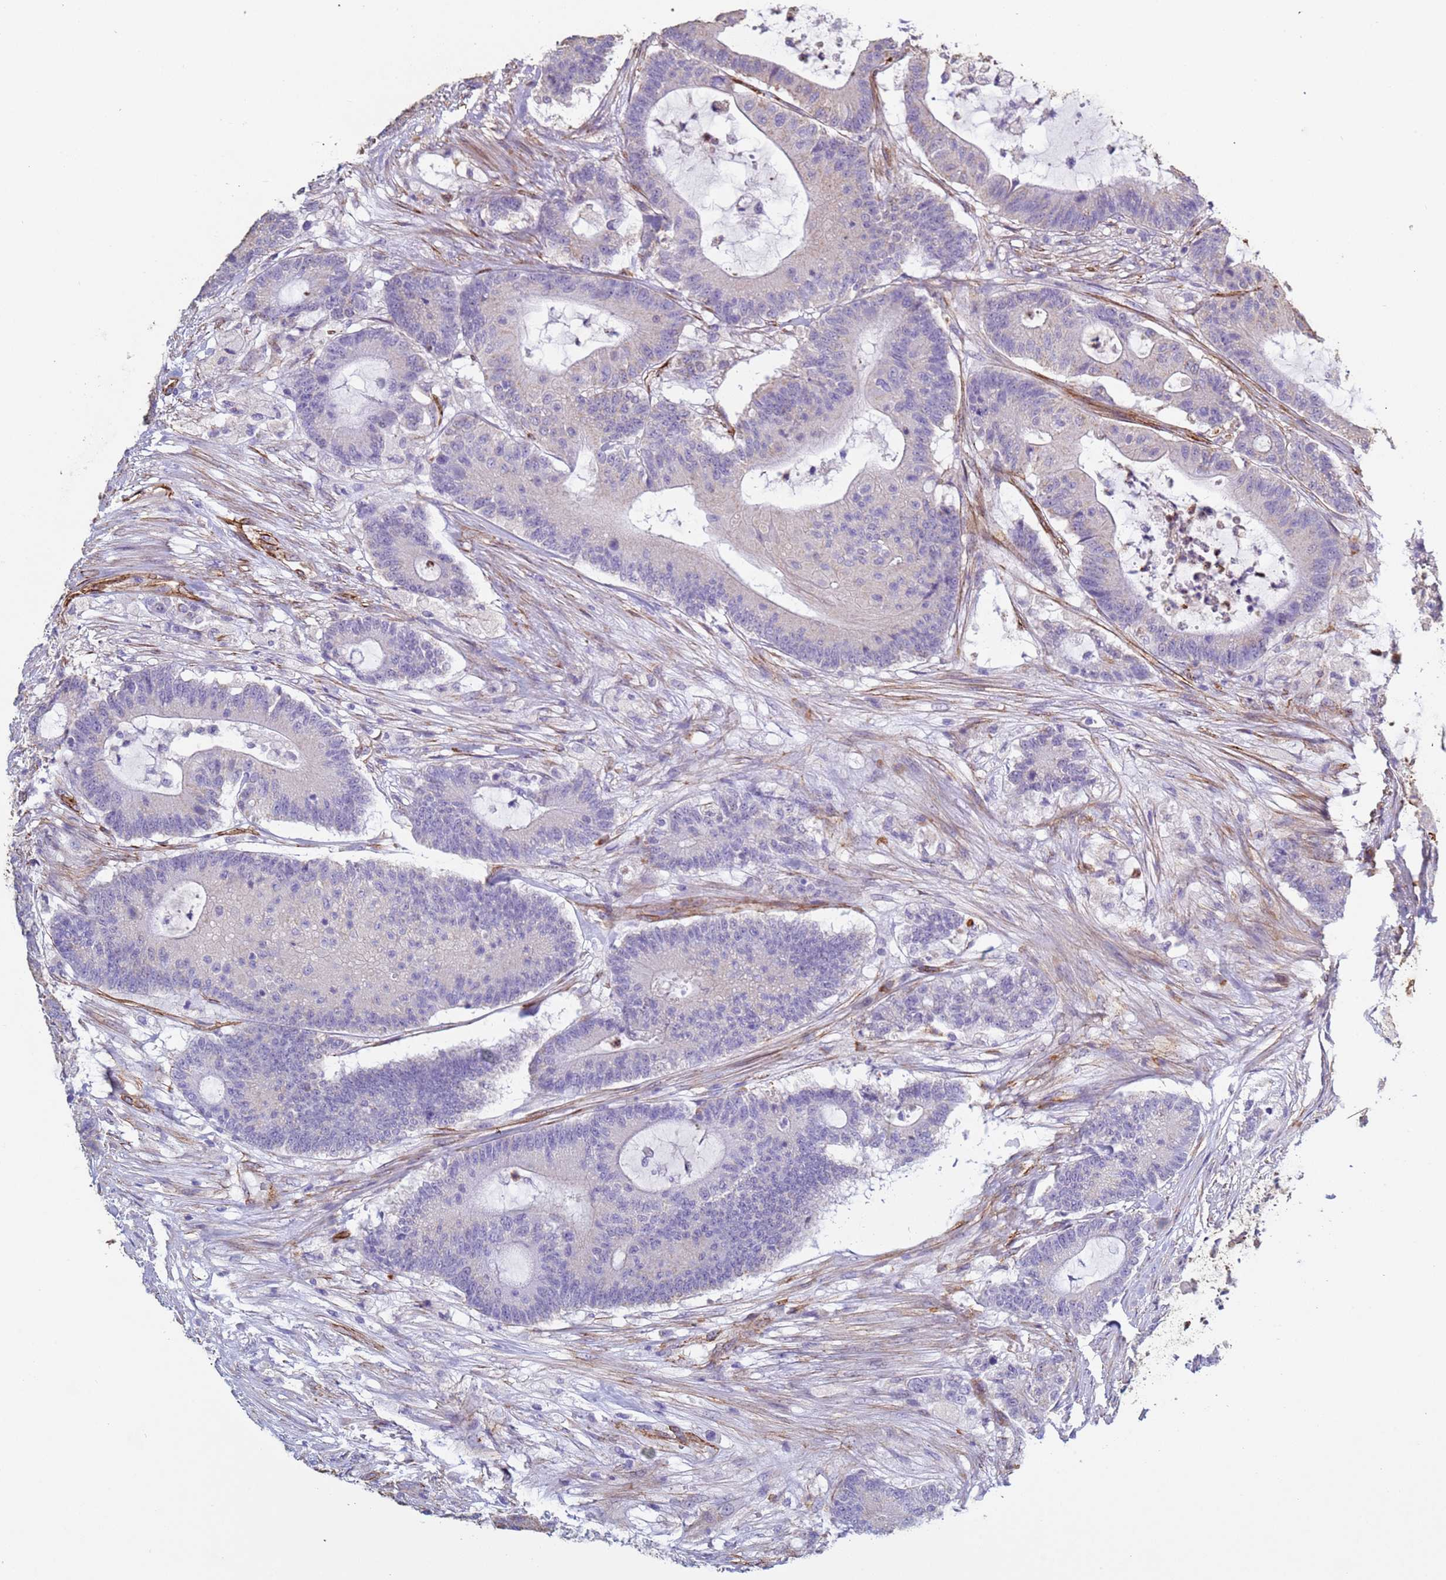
{"staining": {"intensity": "negative", "quantity": "none", "location": "none"}, "tissue": "colorectal cancer", "cell_type": "Tumor cells", "image_type": "cancer", "snomed": [{"axis": "morphology", "description": "Adenocarcinoma, NOS"}, {"axis": "topography", "description": "Colon"}], "caption": "This micrograph is of adenocarcinoma (colorectal) stained with immunohistochemistry to label a protein in brown with the nuclei are counter-stained blue. There is no staining in tumor cells.", "gene": "GASK1A", "patient": {"sex": "female", "age": 84}}